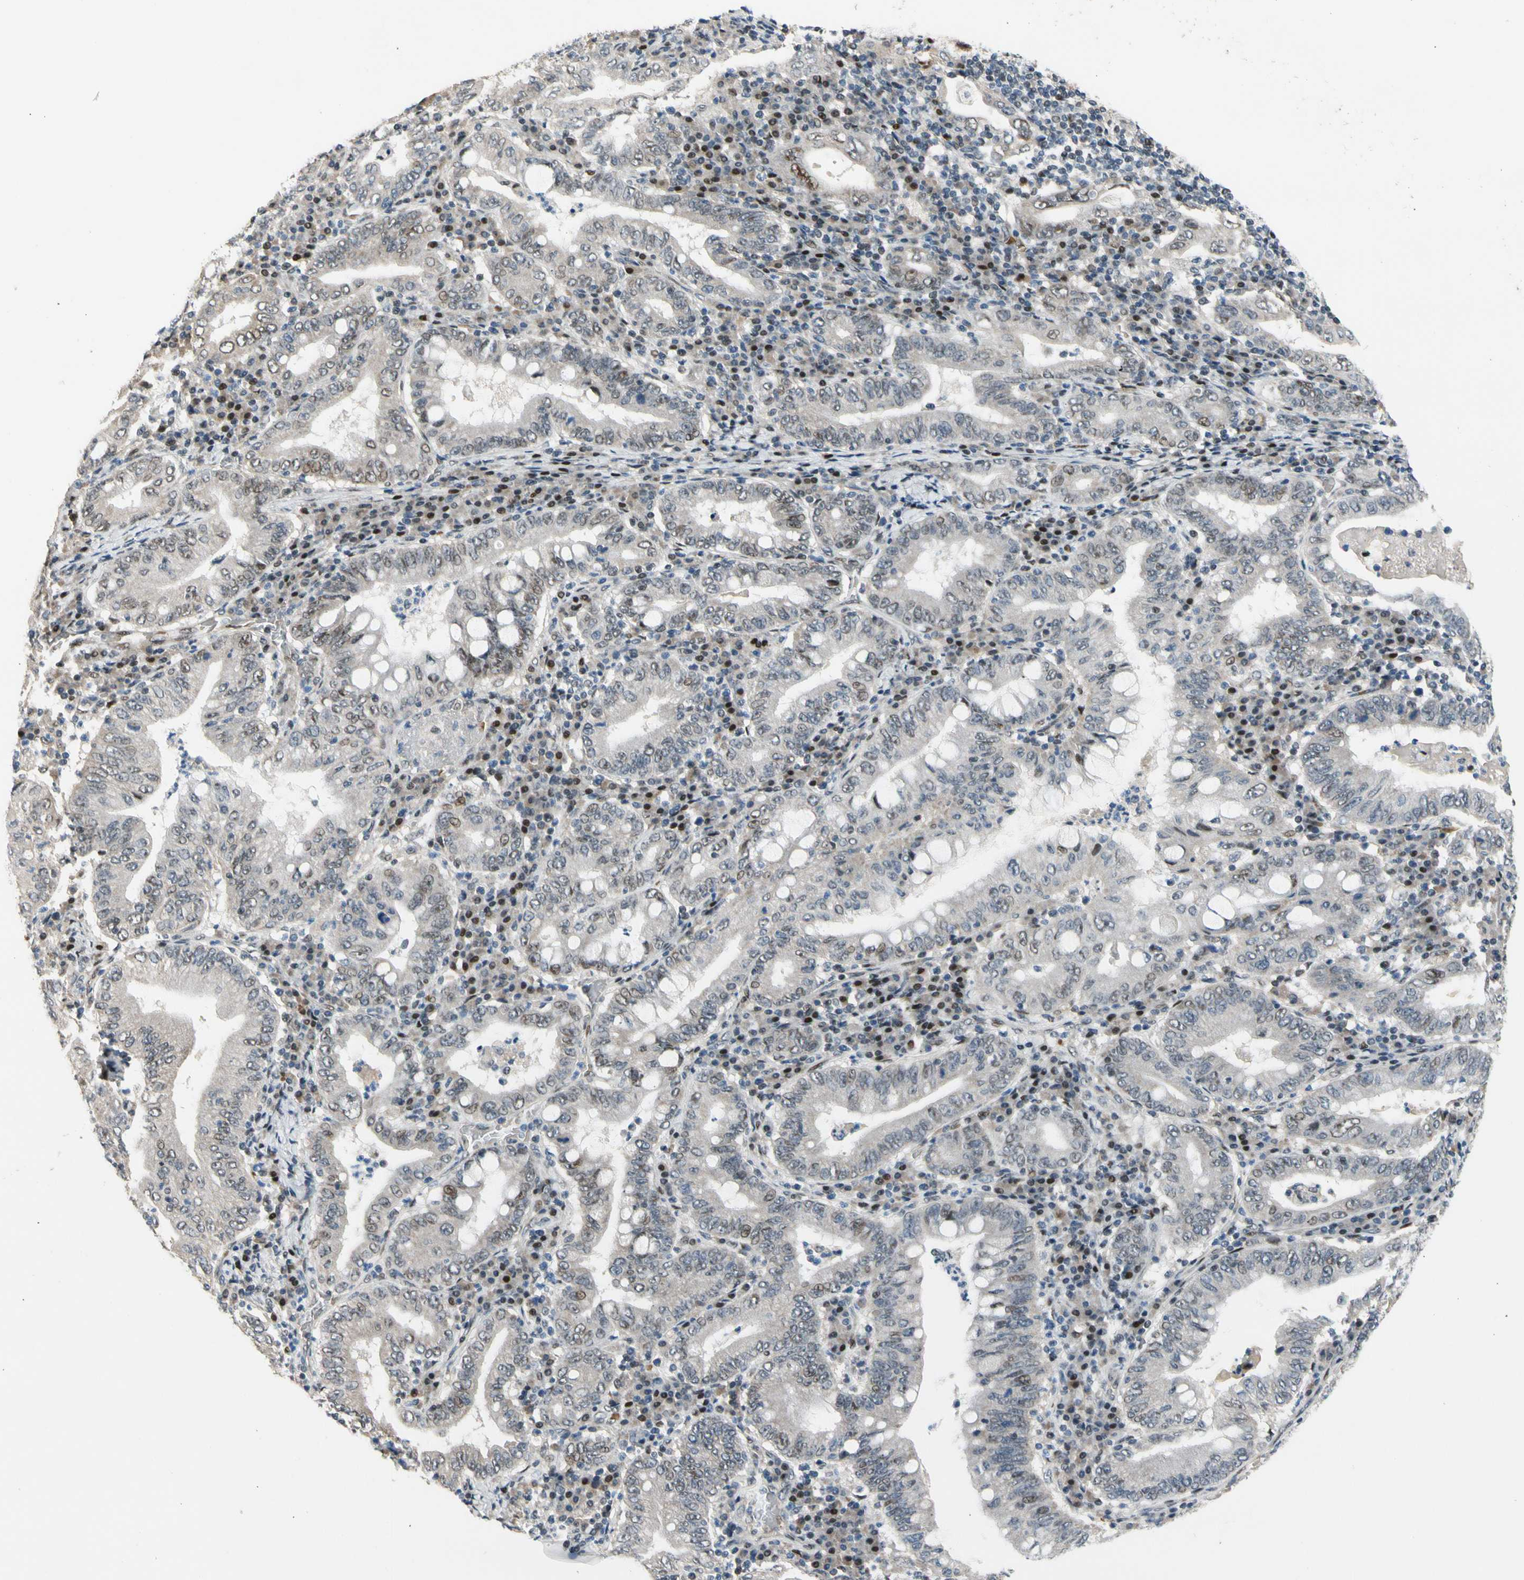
{"staining": {"intensity": "moderate", "quantity": "<25%", "location": "cytoplasmic/membranous"}, "tissue": "stomach cancer", "cell_type": "Tumor cells", "image_type": "cancer", "snomed": [{"axis": "morphology", "description": "Normal tissue, NOS"}, {"axis": "morphology", "description": "Adenocarcinoma, NOS"}, {"axis": "topography", "description": "Esophagus"}, {"axis": "topography", "description": "Stomach, upper"}, {"axis": "topography", "description": "Peripheral nerve tissue"}], "caption": "Stomach cancer tissue displays moderate cytoplasmic/membranous positivity in approximately <25% of tumor cells, visualized by immunohistochemistry.", "gene": "ZNF184", "patient": {"sex": "male", "age": 62}}